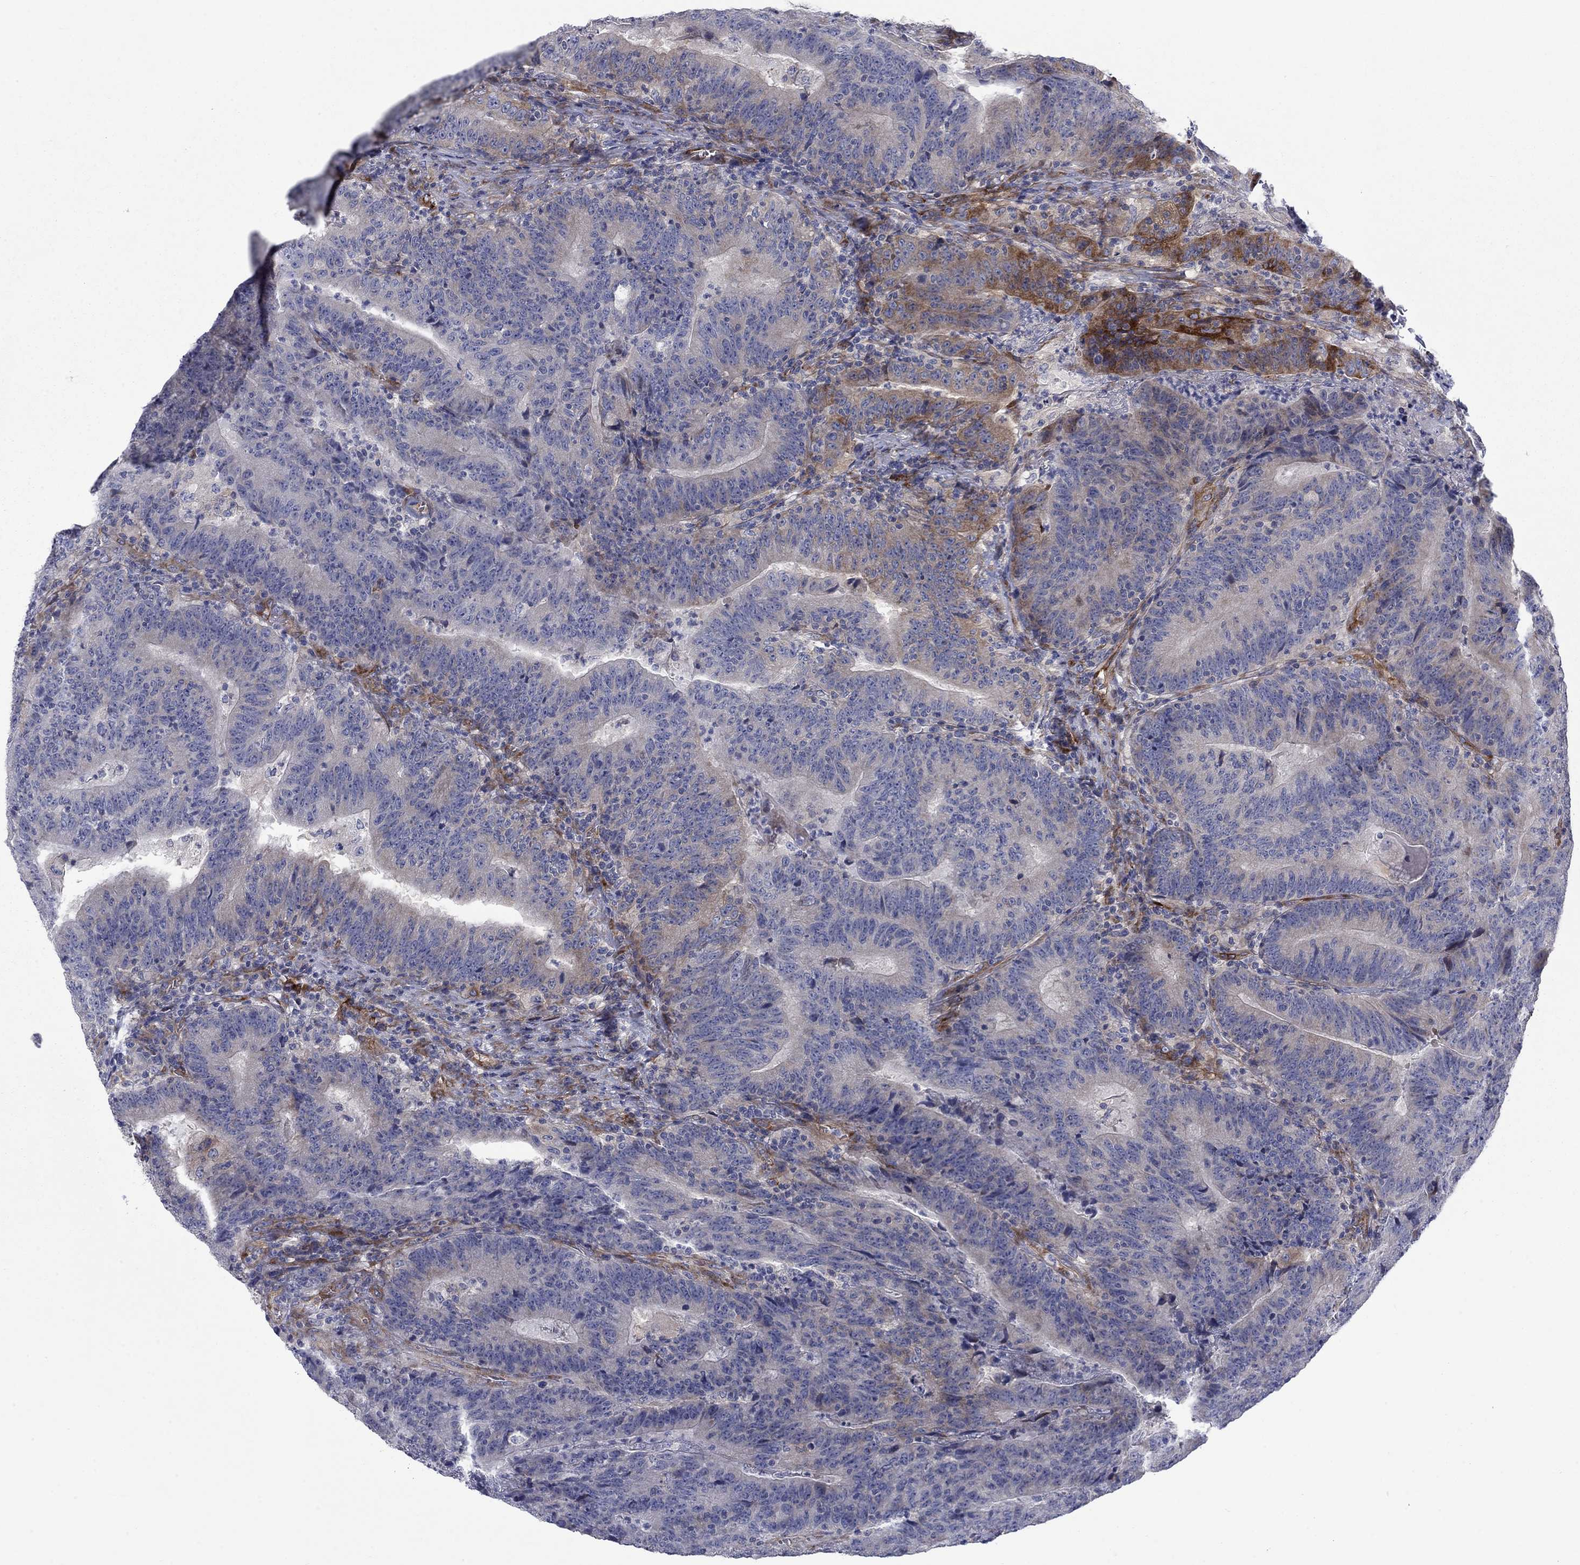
{"staining": {"intensity": "strong", "quantity": "<25%", "location": "cytoplasmic/membranous"}, "tissue": "colorectal cancer", "cell_type": "Tumor cells", "image_type": "cancer", "snomed": [{"axis": "morphology", "description": "Adenocarcinoma, NOS"}, {"axis": "topography", "description": "Colon"}], "caption": "Colorectal cancer (adenocarcinoma) stained with a protein marker exhibits strong staining in tumor cells.", "gene": "FXR1", "patient": {"sex": "female", "age": 75}}